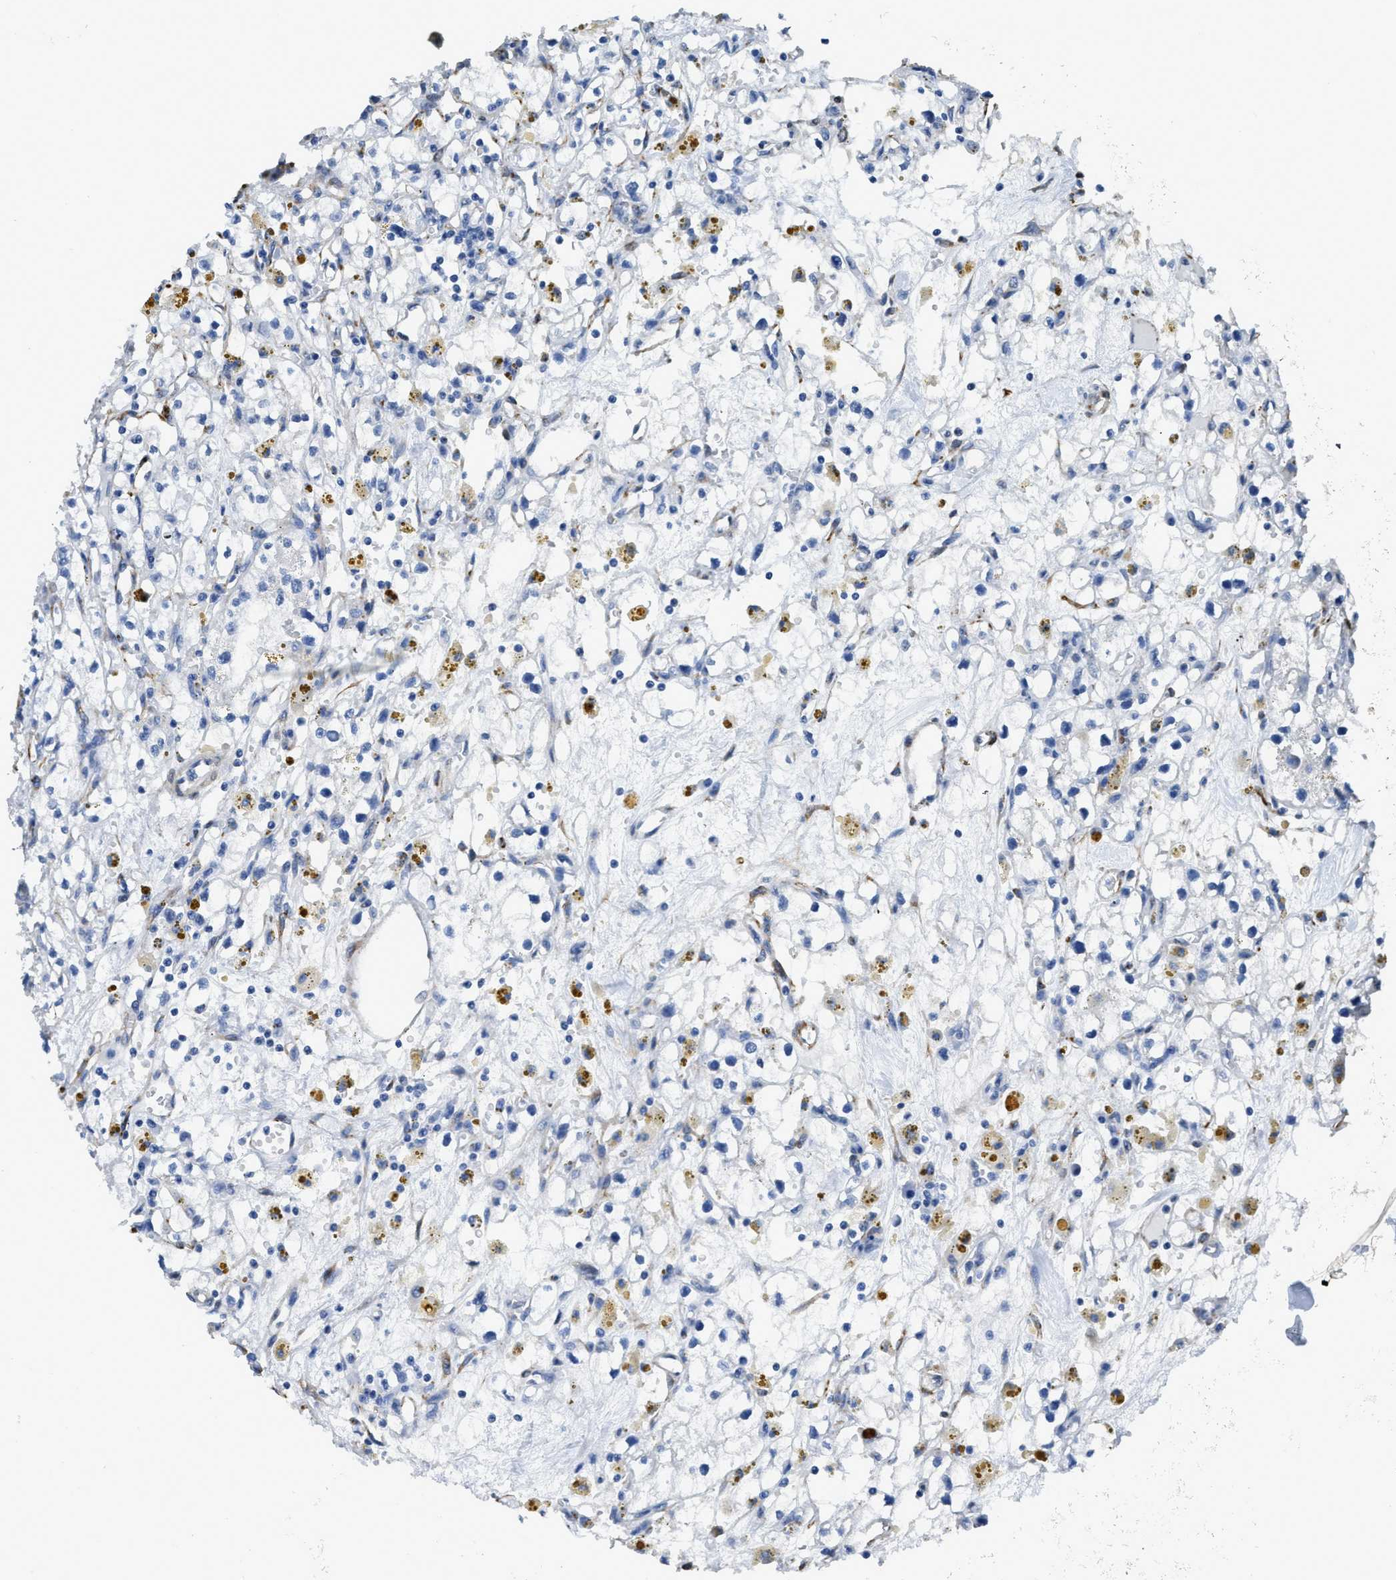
{"staining": {"intensity": "negative", "quantity": "none", "location": "none"}, "tissue": "renal cancer", "cell_type": "Tumor cells", "image_type": "cancer", "snomed": [{"axis": "morphology", "description": "Adenocarcinoma, NOS"}, {"axis": "topography", "description": "Kidney"}], "caption": "Tumor cells show no significant positivity in adenocarcinoma (renal).", "gene": "ZSWIM5", "patient": {"sex": "male", "age": 56}}